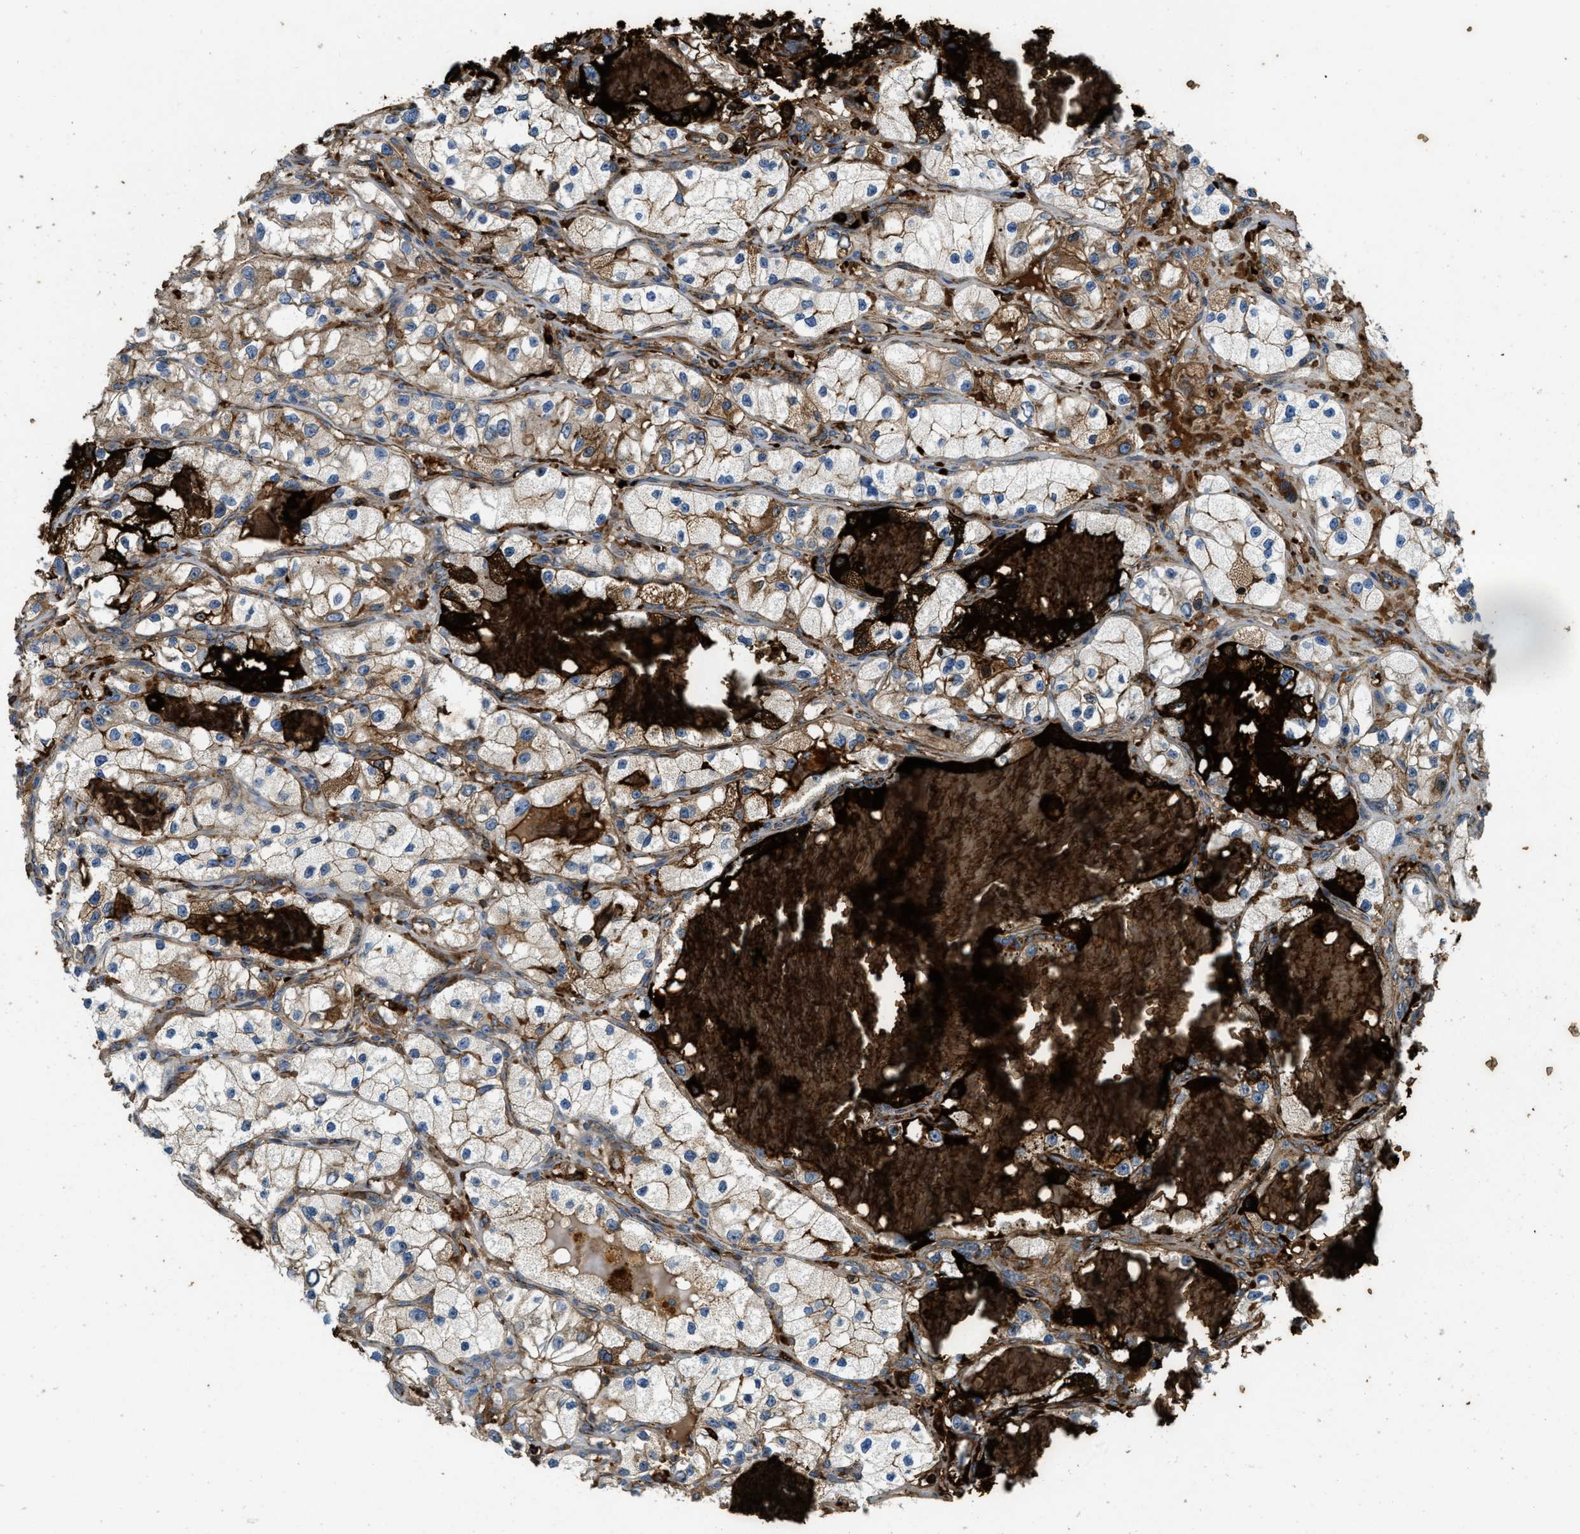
{"staining": {"intensity": "moderate", "quantity": ">75%", "location": "cytoplasmic/membranous"}, "tissue": "renal cancer", "cell_type": "Tumor cells", "image_type": "cancer", "snomed": [{"axis": "morphology", "description": "Adenocarcinoma, NOS"}, {"axis": "topography", "description": "Kidney"}], "caption": "Adenocarcinoma (renal) tissue displays moderate cytoplasmic/membranous expression in approximately >75% of tumor cells", "gene": "ERC1", "patient": {"sex": "female", "age": 57}}